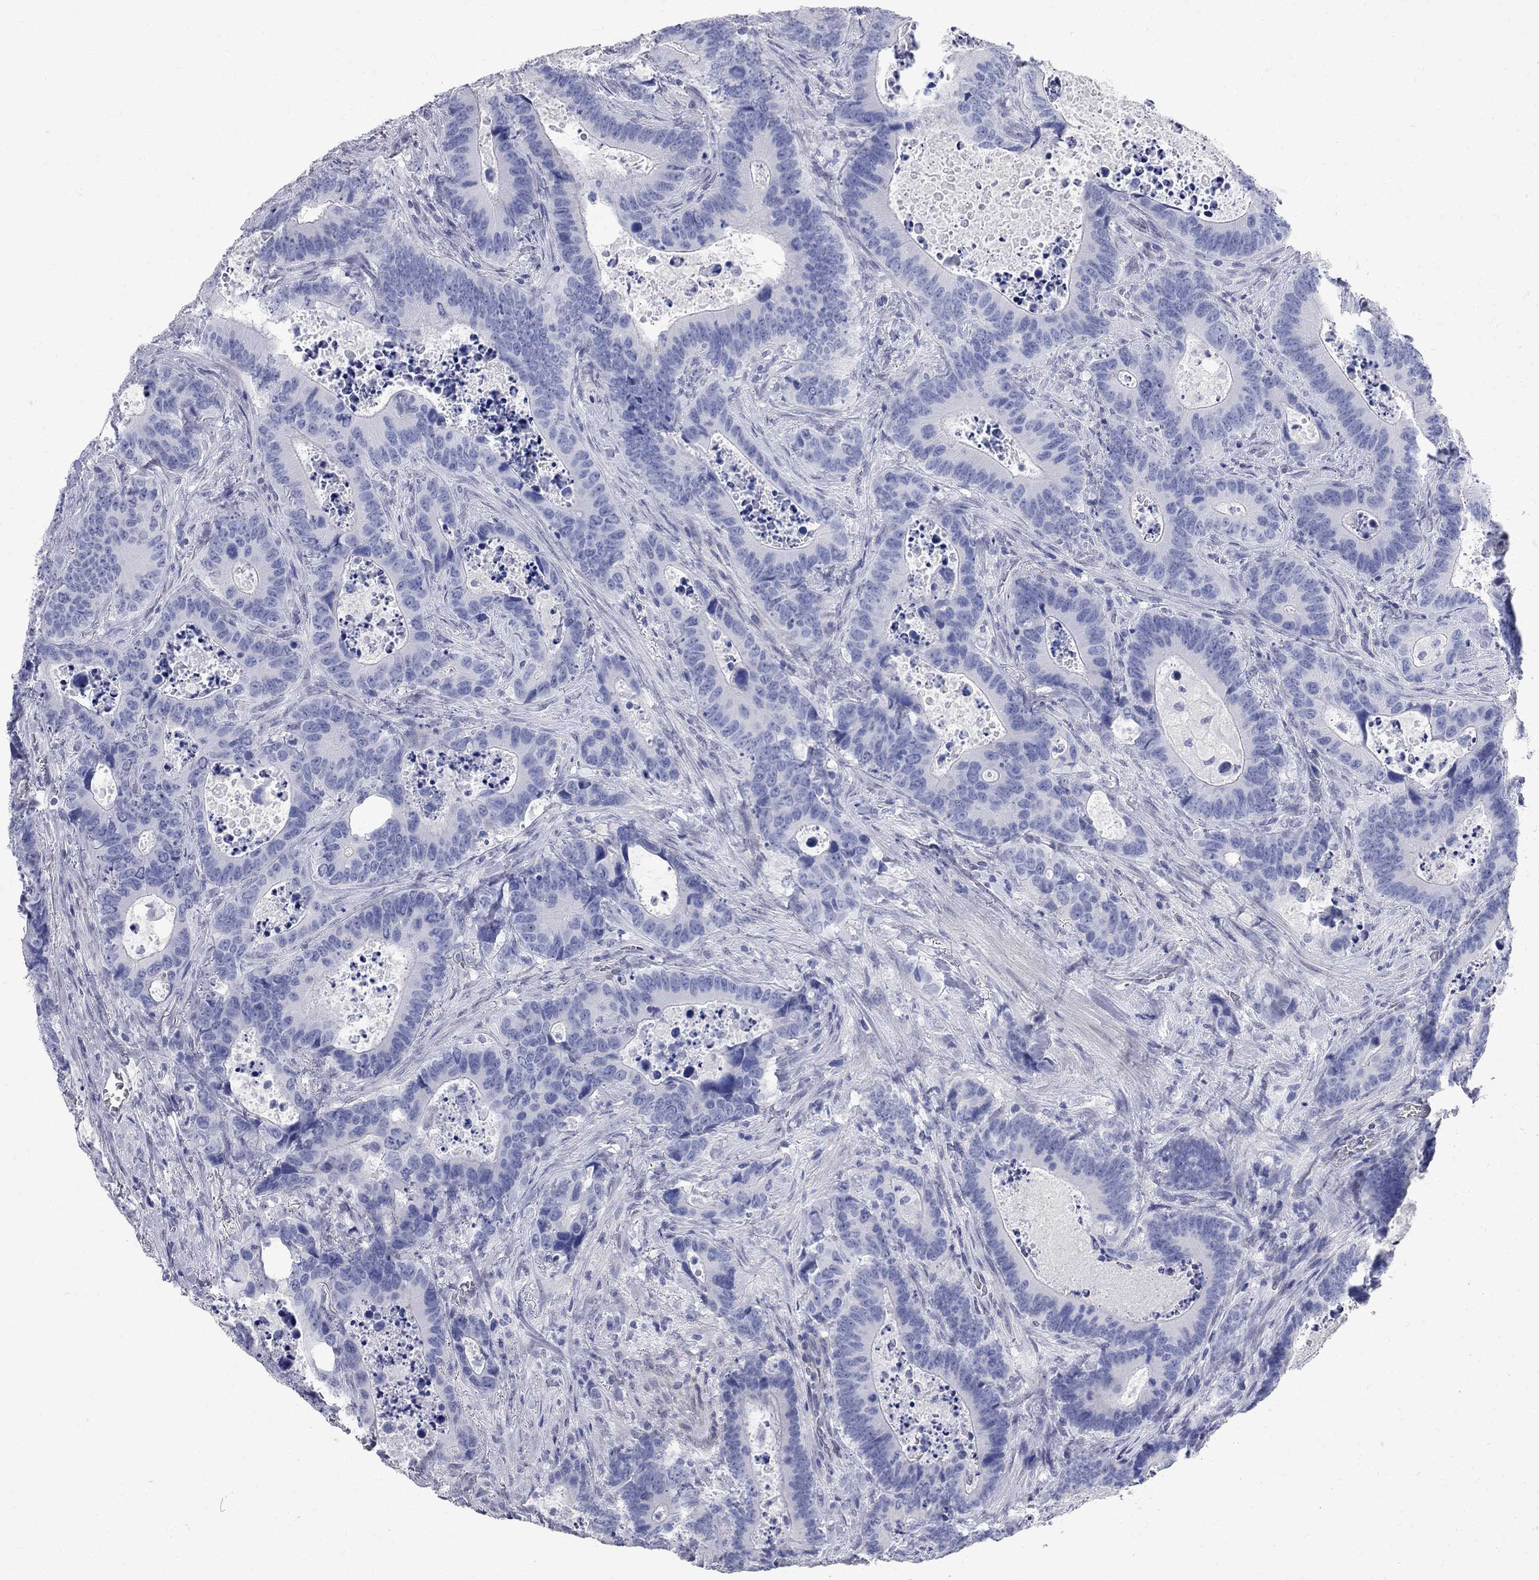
{"staining": {"intensity": "negative", "quantity": "none", "location": "none"}, "tissue": "colorectal cancer", "cell_type": "Tumor cells", "image_type": "cancer", "snomed": [{"axis": "morphology", "description": "Adenocarcinoma, NOS"}, {"axis": "topography", "description": "Colon"}], "caption": "Image shows no protein staining in tumor cells of colorectal cancer (adenocarcinoma) tissue.", "gene": "BPIFB1", "patient": {"sex": "female", "age": 82}}